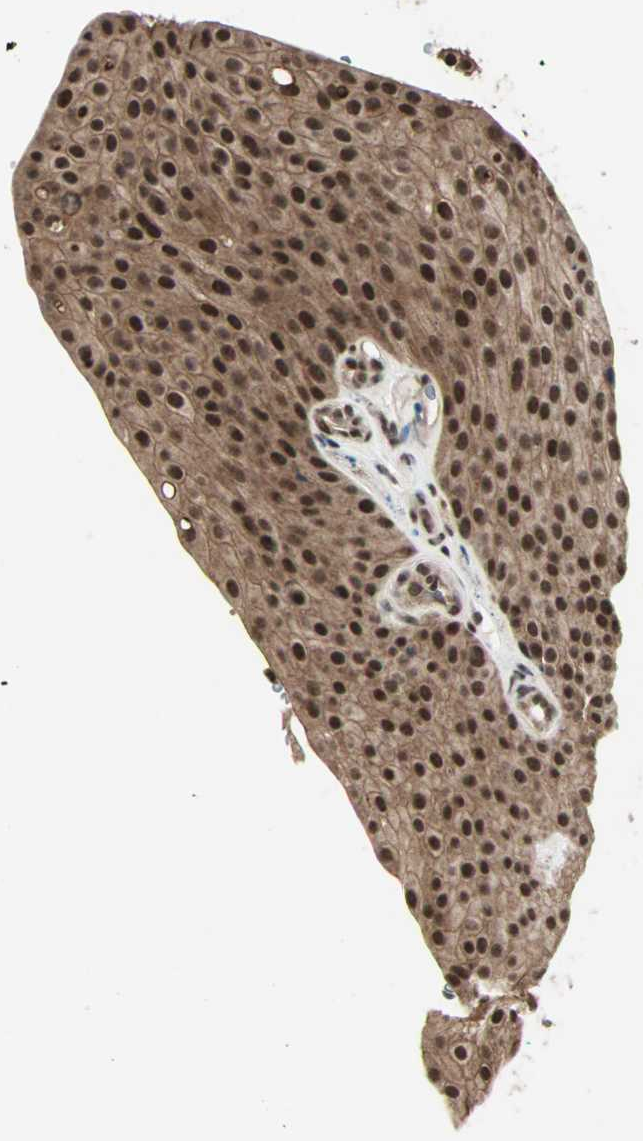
{"staining": {"intensity": "strong", "quantity": ">75%", "location": "cytoplasmic/membranous,nuclear"}, "tissue": "urothelial cancer", "cell_type": "Tumor cells", "image_type": "cancer", "snomed": [{"axis": "morphology", "description": "Urothelial carcinoma, Low grade"}, {"axis": "topography", "description": "Smooth muscle"}, {"axis": "topography", "description": "Urinary bladder"}], "caption": "IHC micrograph of neoplastic tissue: human urothelial cancer stained using IHC exhibits high levels of strong protein expression localized specifically in the cytoplasmic/membranous and nuclear of tumor cells, appearing as a cytoplasmic/membranous and nuclear brown color.", "gene": "ZNF44", "patient": {"sex": "male", "age": 60}}